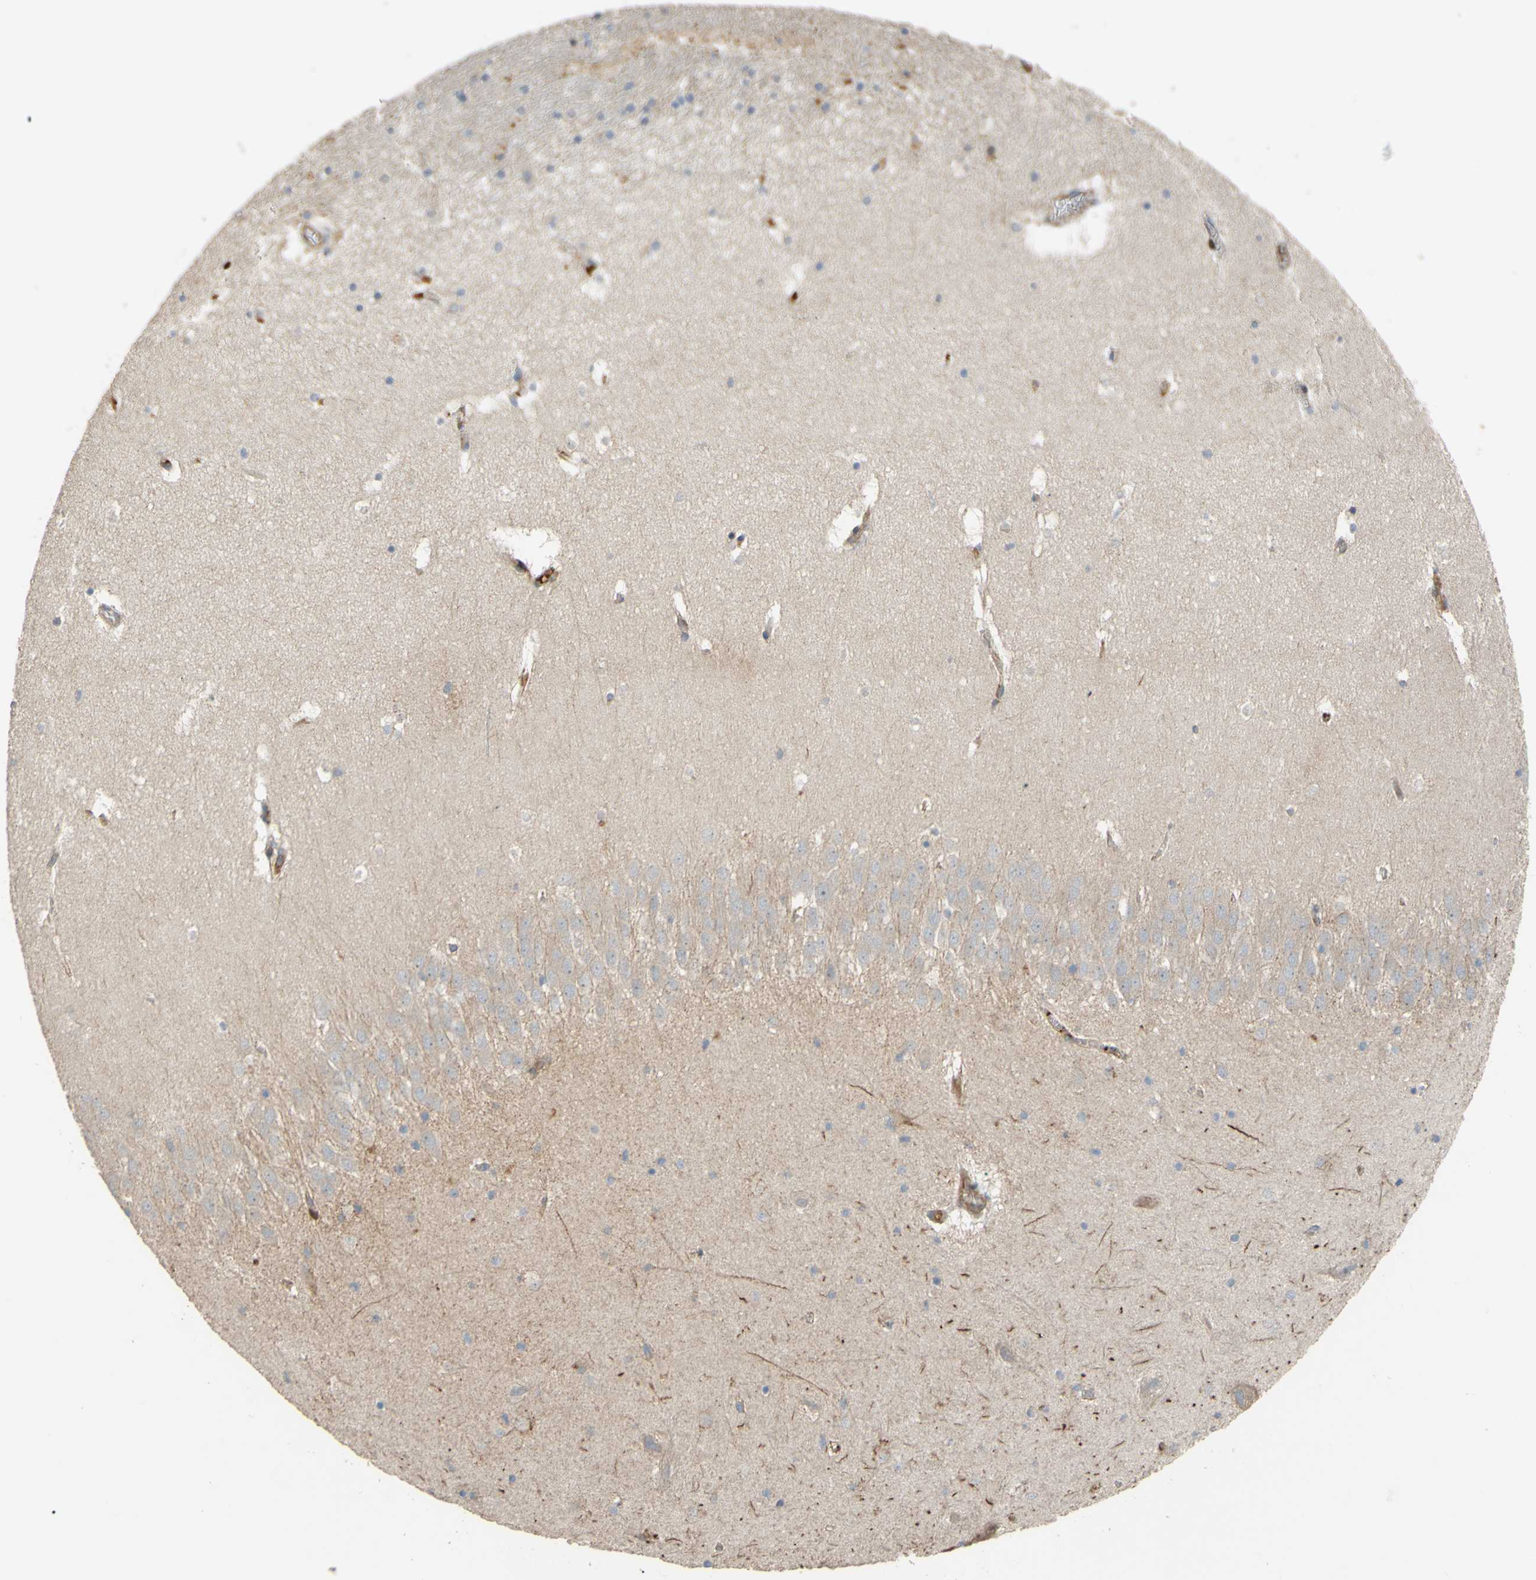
{"staining": {"intensity": "moderate", "quantity": "<25%", "location": "cytoplasmic/membranous"}, "tissue": "hippocampus", "cell_type": "Glial cells", "image_type": "normal", "snomed": [{"axis": "morphology", "description": "Normal tissue, NOS"}, {"axis": "topography", "description": "Hippocampus"}], "caption": "IHC image of normal human hippocampus stained for a protein (brown), which displays low levels of moderate cytoplasmic/membranous expression in about <25% of glial cells.", "gene": "SPTLC1", "patient": {"sex": "male", "age": 45}}